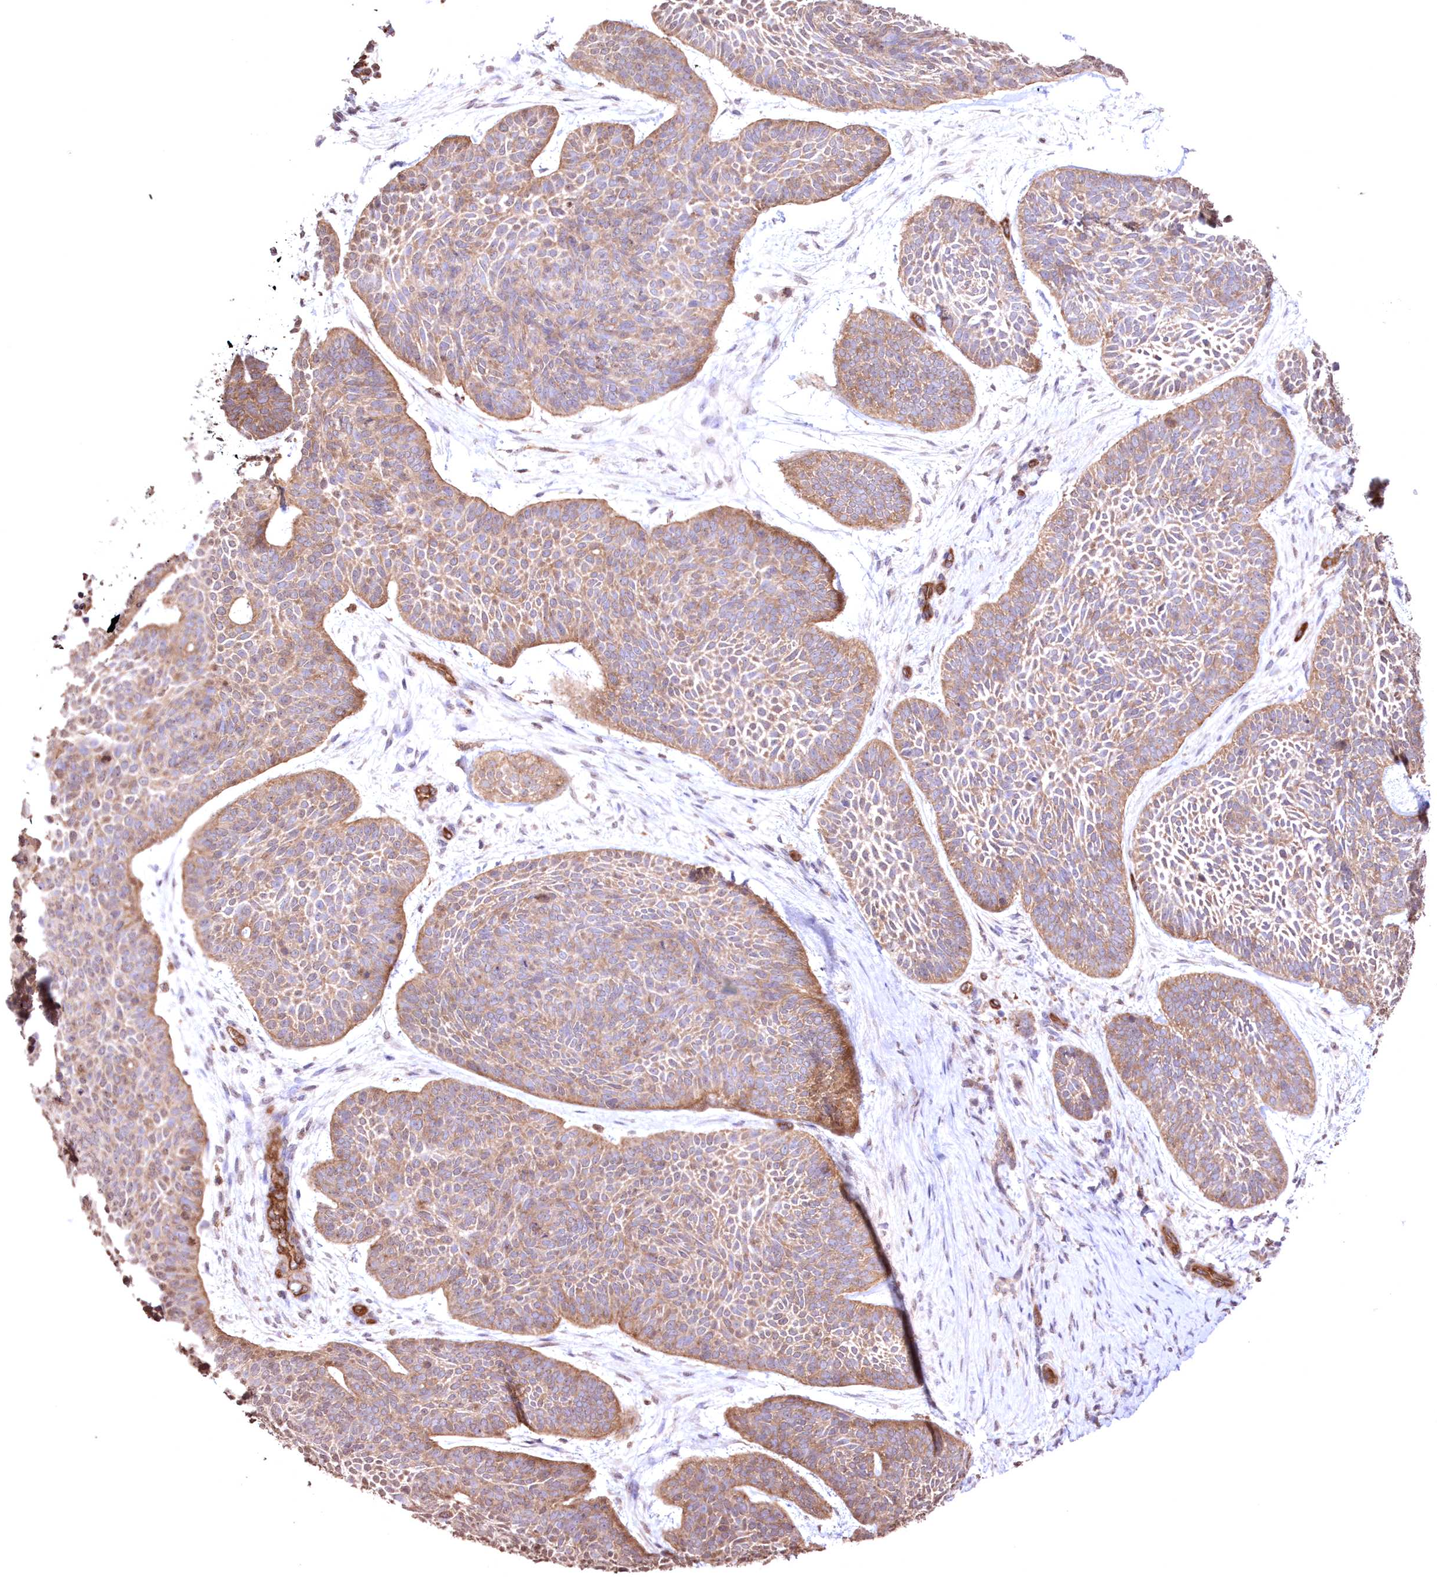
{"staining": {"intensity": "moderate", "quantity": ">75%", "location": "cytoplasmic/membranous"}, "tissue": "skin cancer", "cell_type": "Tumor cells", "image_type": "cancer", "snomed": [{"axis": "morphology", "description": "Basal cell carcinoma"}, {"axis": "topography", "description": "Skin"}], "caption": "Moderate cytoplasmic/membranous protein staining is appreciated in approximately >75% of tumor cells in skin basal cell carcinoma.", "gene": "FCHO2", "patient": {"sex": "male", "age": 85}}